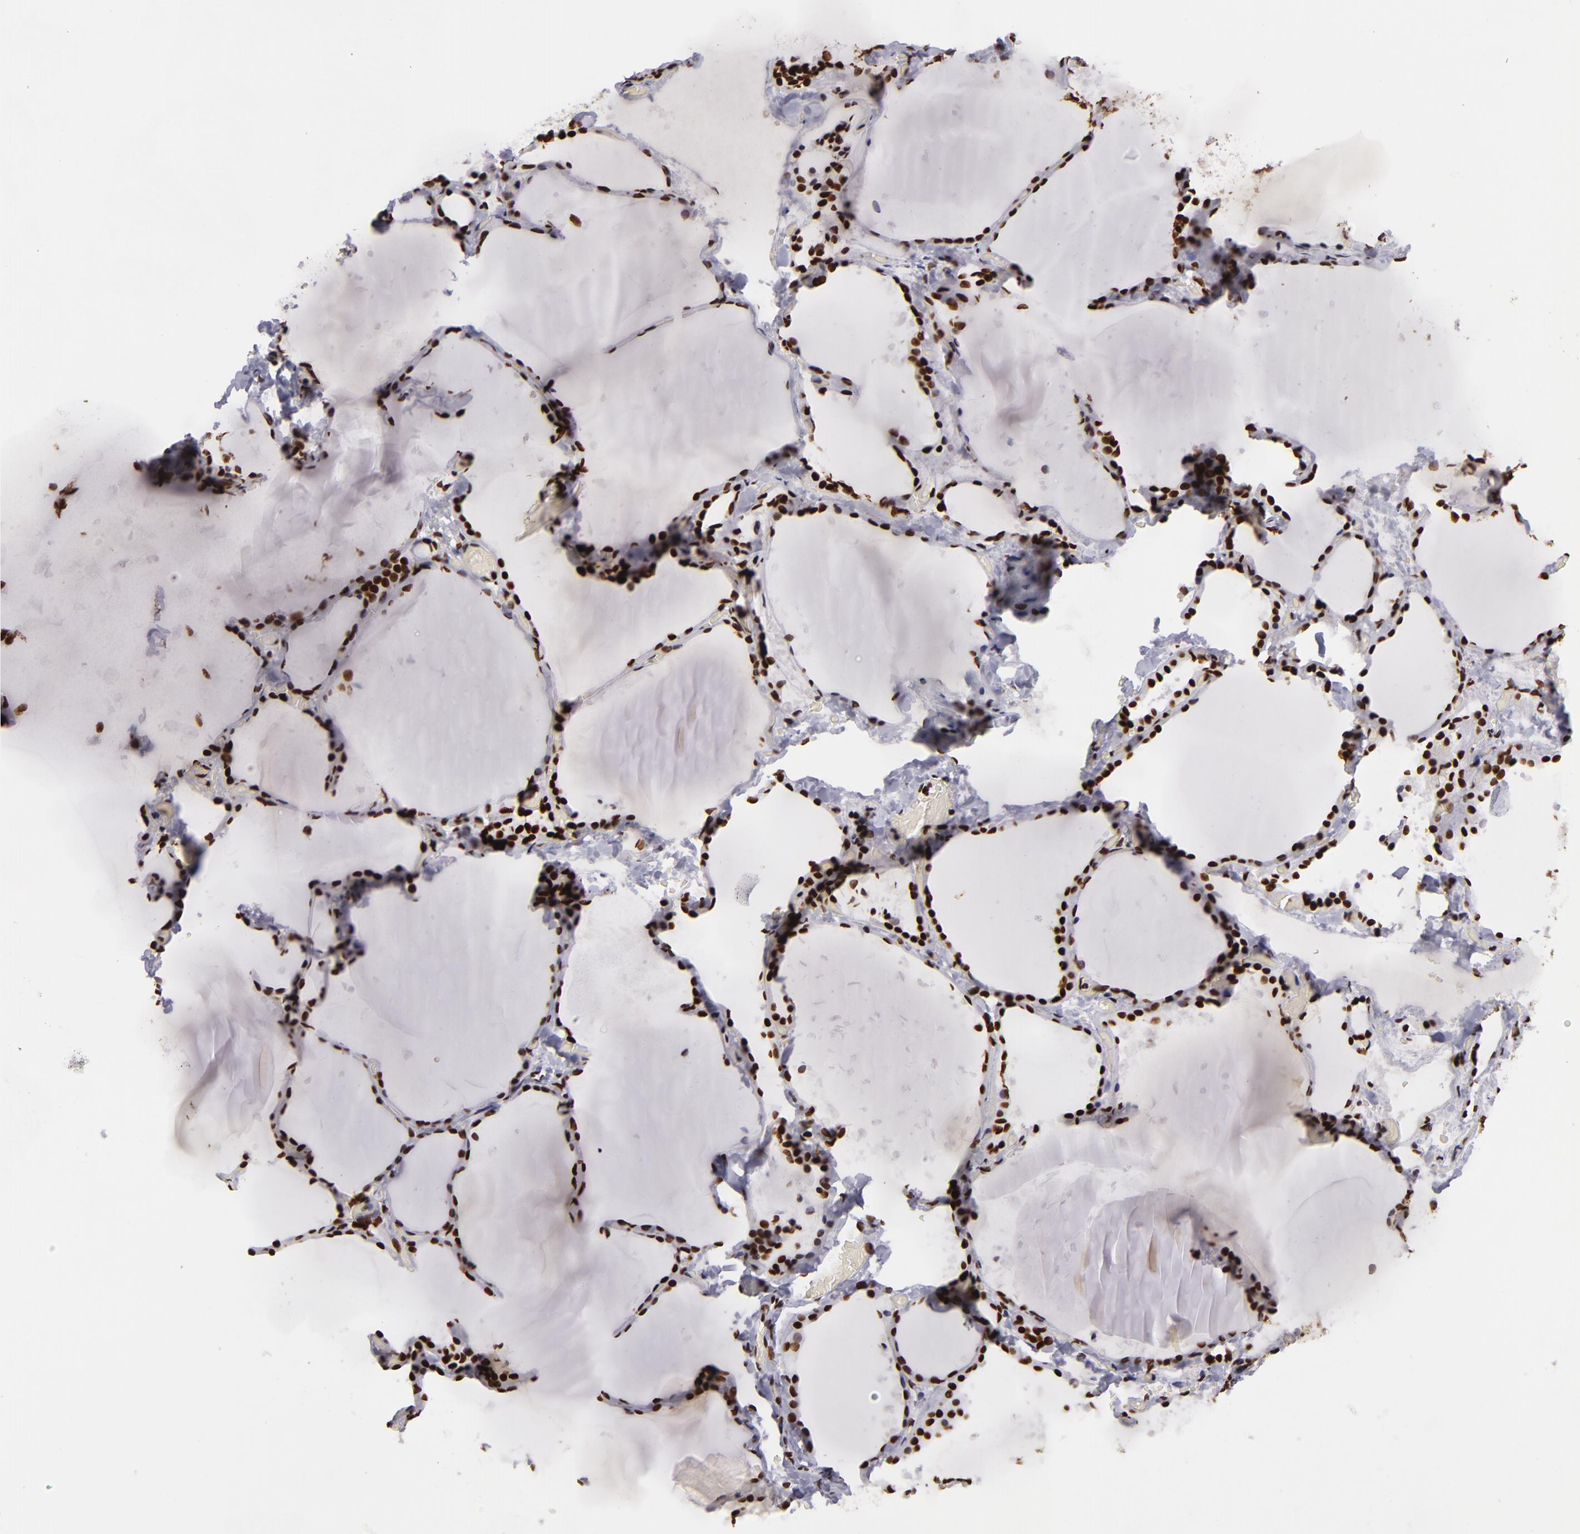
{"staining": {"intensity": "strong", "quantity": ">75%", "location": "nuclear"}, "tissue": "thyroid gland", "cell_type": "Glandular cells", "image_type": "normal", "snomed": [{"axis": "morphology", "description": "Normal tissue, NOS"}, {"axis": "topography", "description": "Thyroid gland"}], "caption": "Immunohistochemical staining of benign thyroid gland reveals high levels of strong nuclear expression in approximately >75% of glandular cells. (Stains: DAB (3,3'-diaminobenzidine) in brown, nuclei in blue, Microscopy: brightfield microscopy at high magnification).", "gene": "SAFB", "patient": {"sex": "female", "age": 22}}